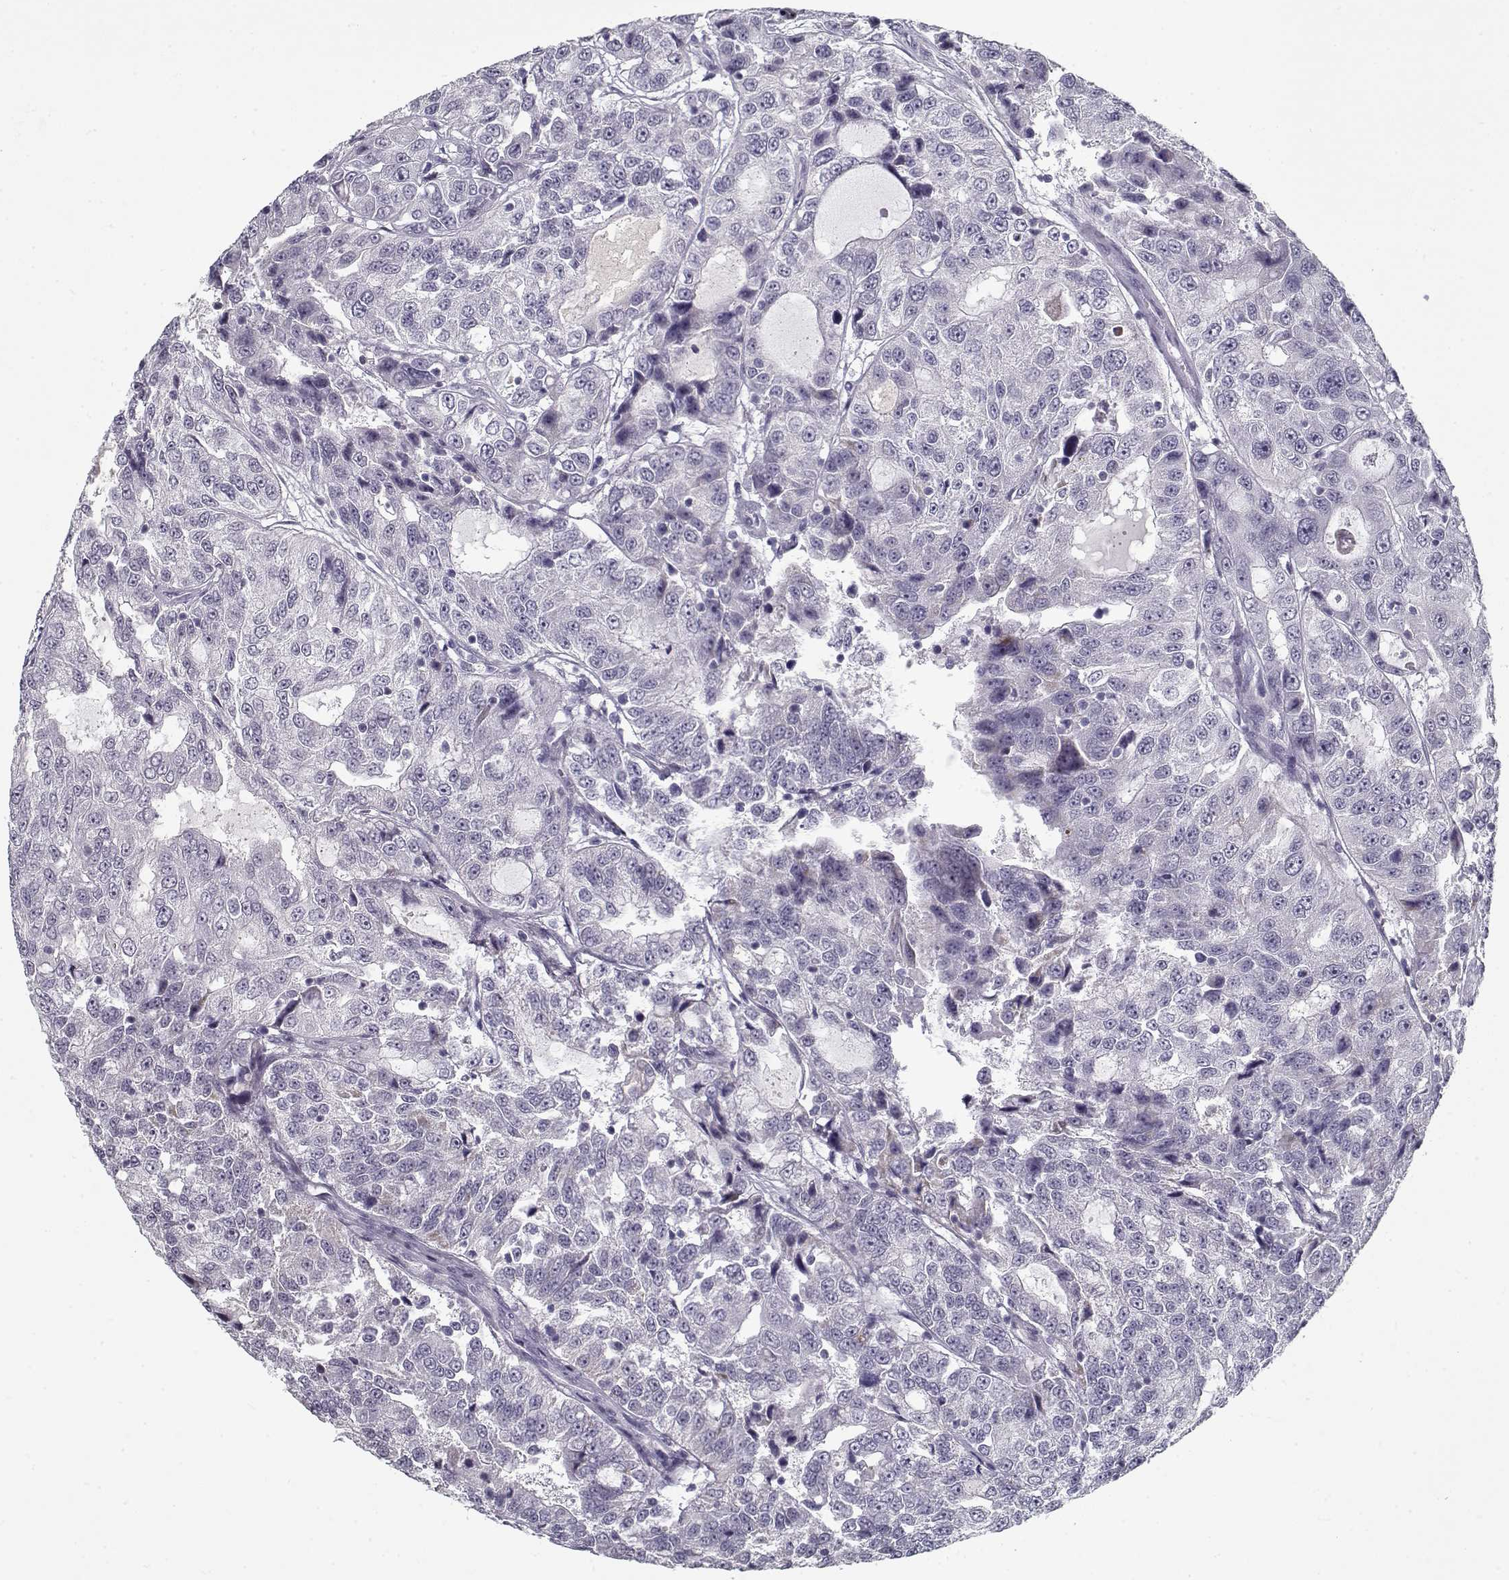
{"staining": {"intensity": "negative", "quantity": "none", "location": "none"}, "tissue": "urothelial cancer", "cell_type": "Tumor cells", "image_type": "cancer", "snomed": [{"axis": "morphology", "description": "Urothelial carcinoma, NOS"}, {"axis": "morphology", "description": "Urothelial carcinoma, High grade"}, {"axis": "topography", "description": "Urinary bladder"}], "caption": "Tumor cells are negative for brown protein staining in urothelial cancer.", "gene": "SPACA9", "patient": {"sex": "female", "age": 73}}